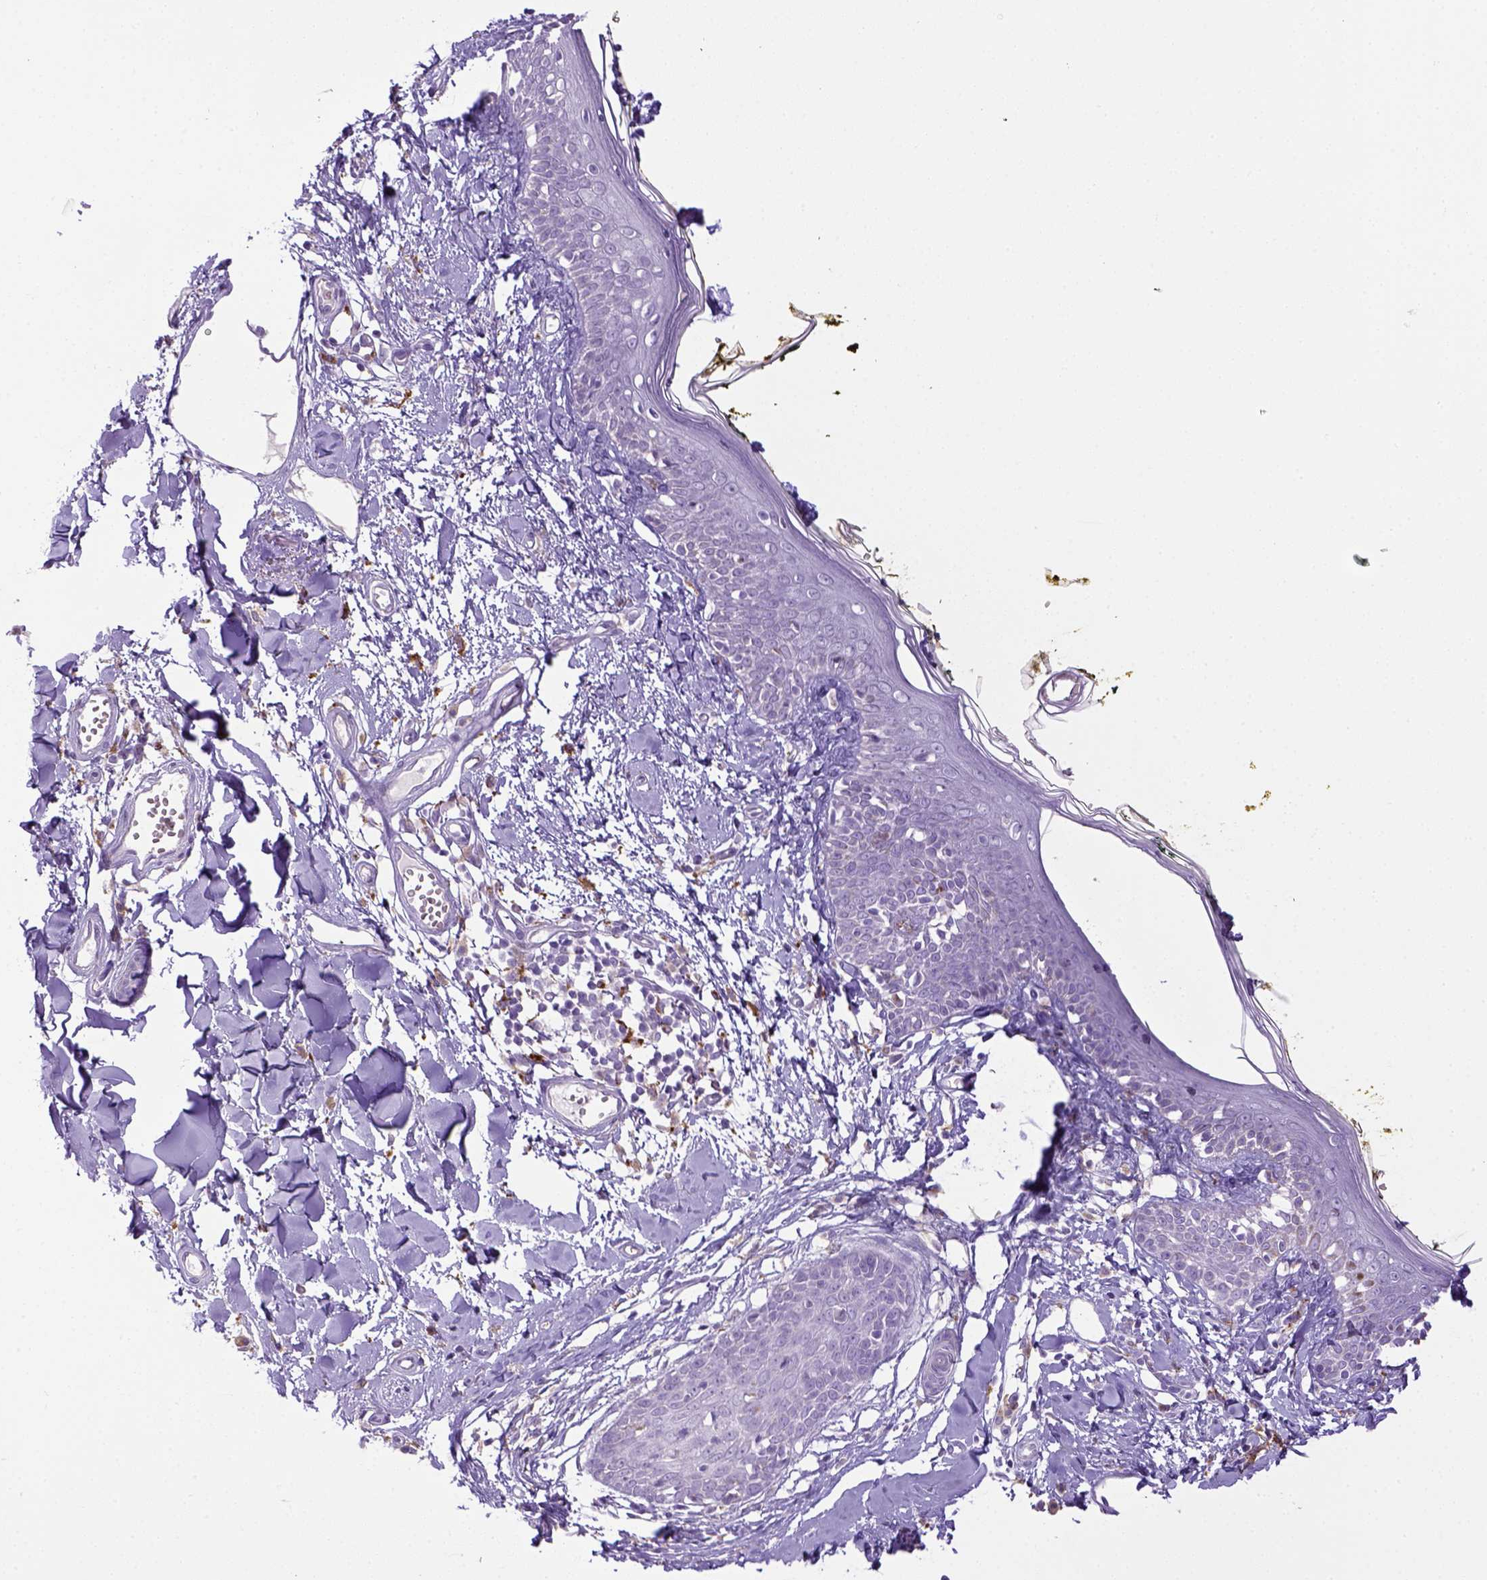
{"staining": {"intensity": "negative", "quantity": "none", "location": "none"}, "tissue": "skin", "cell_type": "Fibroblasts", "image_type": "normal", "snomed": [{"axis": "morphology", "description": "Normal tissue, NOS"}, {"axis": "topography", "description": "Skin"}], "caption": "Unremarkable skin was stained to show a protein in brown. There is no significant expression in fibroblasts.", "gene": "CD68", "patient": {"sex": "male", "age": 76}}